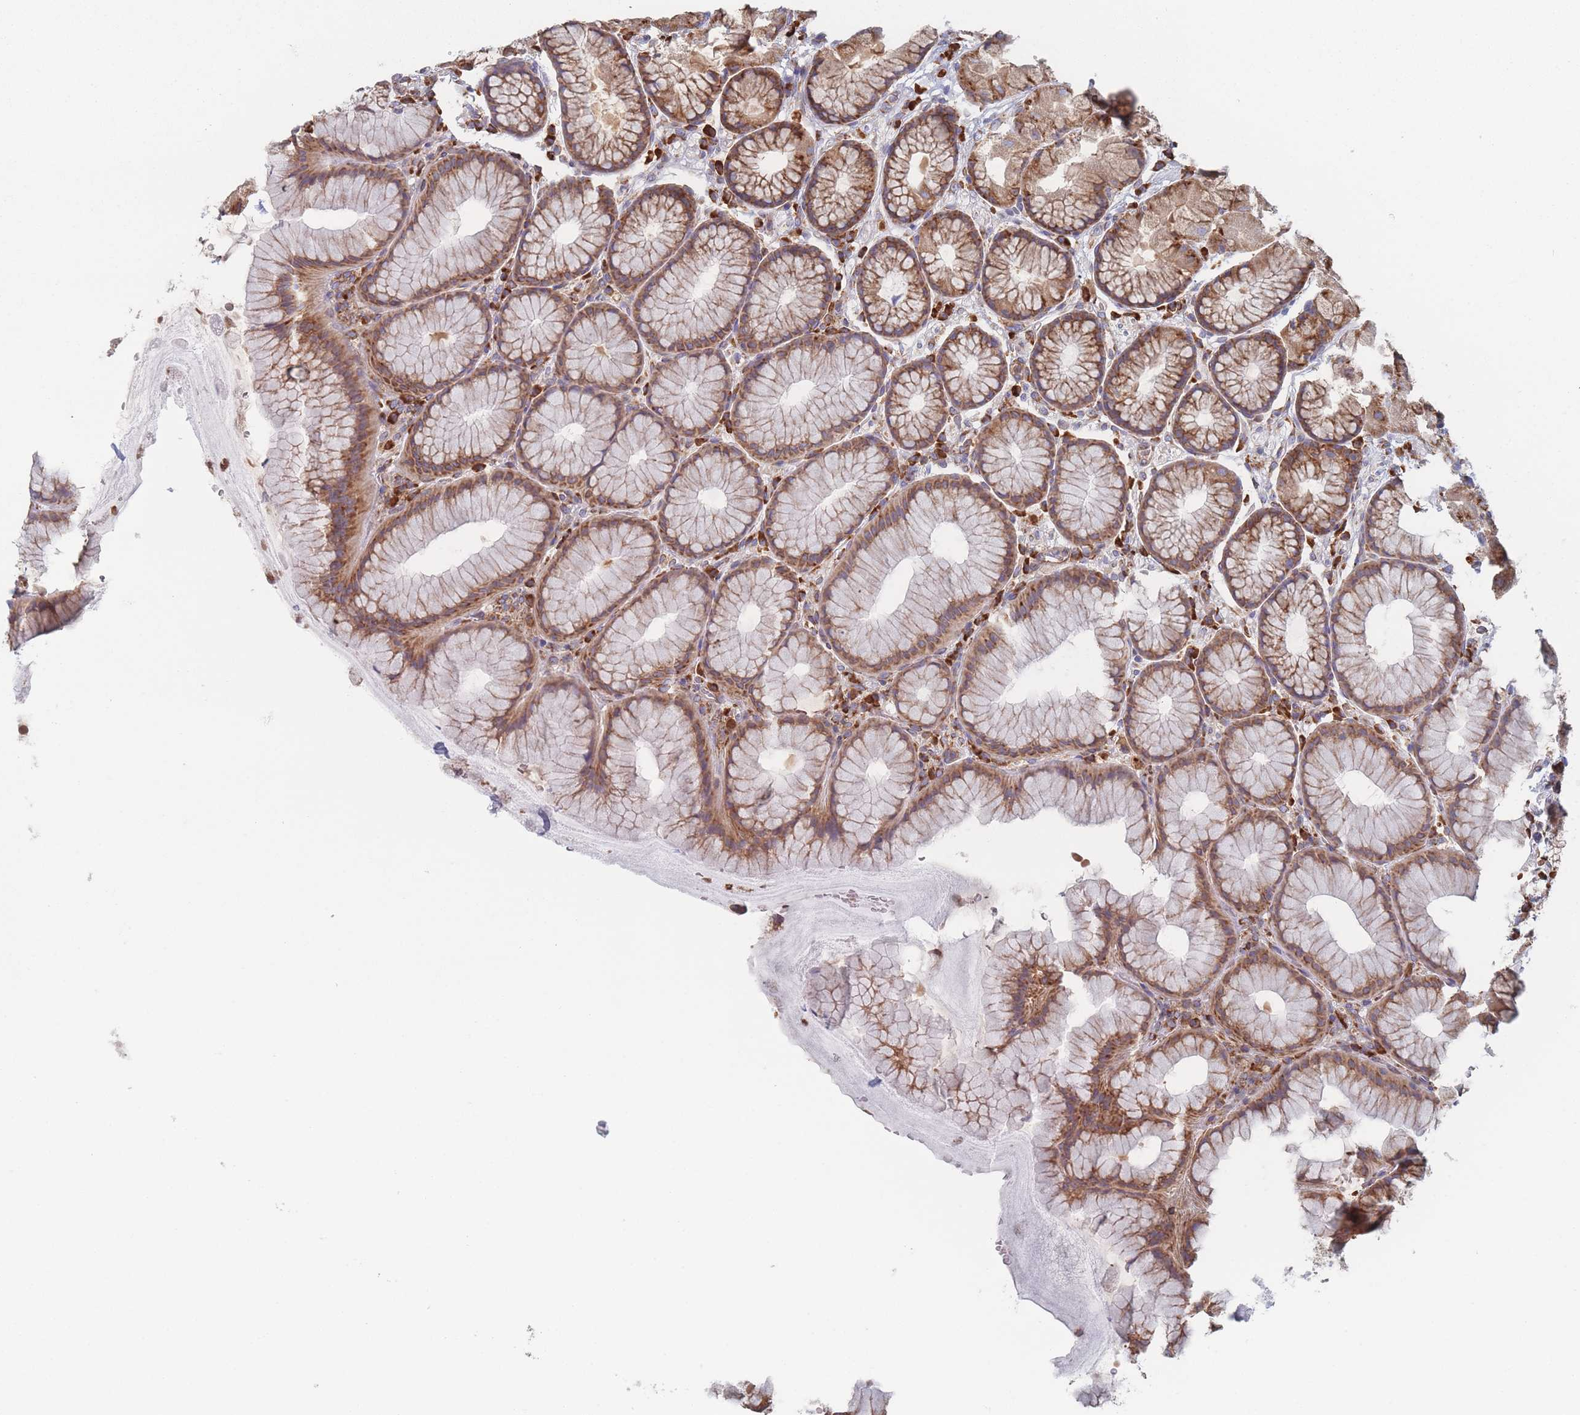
{"staining": {"intensity": "strong", "quantity": ">75%", "location": "cytoplasmic/membranous"}, "tissue": "stomach", "cell_type": "Glandular cells", "image_type": "normal", "snomed": [{"axis": "morphology", "description": "Normal tissue, NOS"}, {"axis": "topography", "description": "Stomach"}], "caption": "Immunohistochemistry (IHC) staining of unremarkable stomach, which reveals high levels of strong cytoplasmic/membranous positivity in approximately >75% of glandular cells indicating strong cytoplasmic/membranous protein expression. The staining was performed using DAB (brown) for protein detection and nuclei were counterstained in hematoxylin (blue).", "gene": "EEF1B2", "patient": {"sex": "male", "age": 57}}